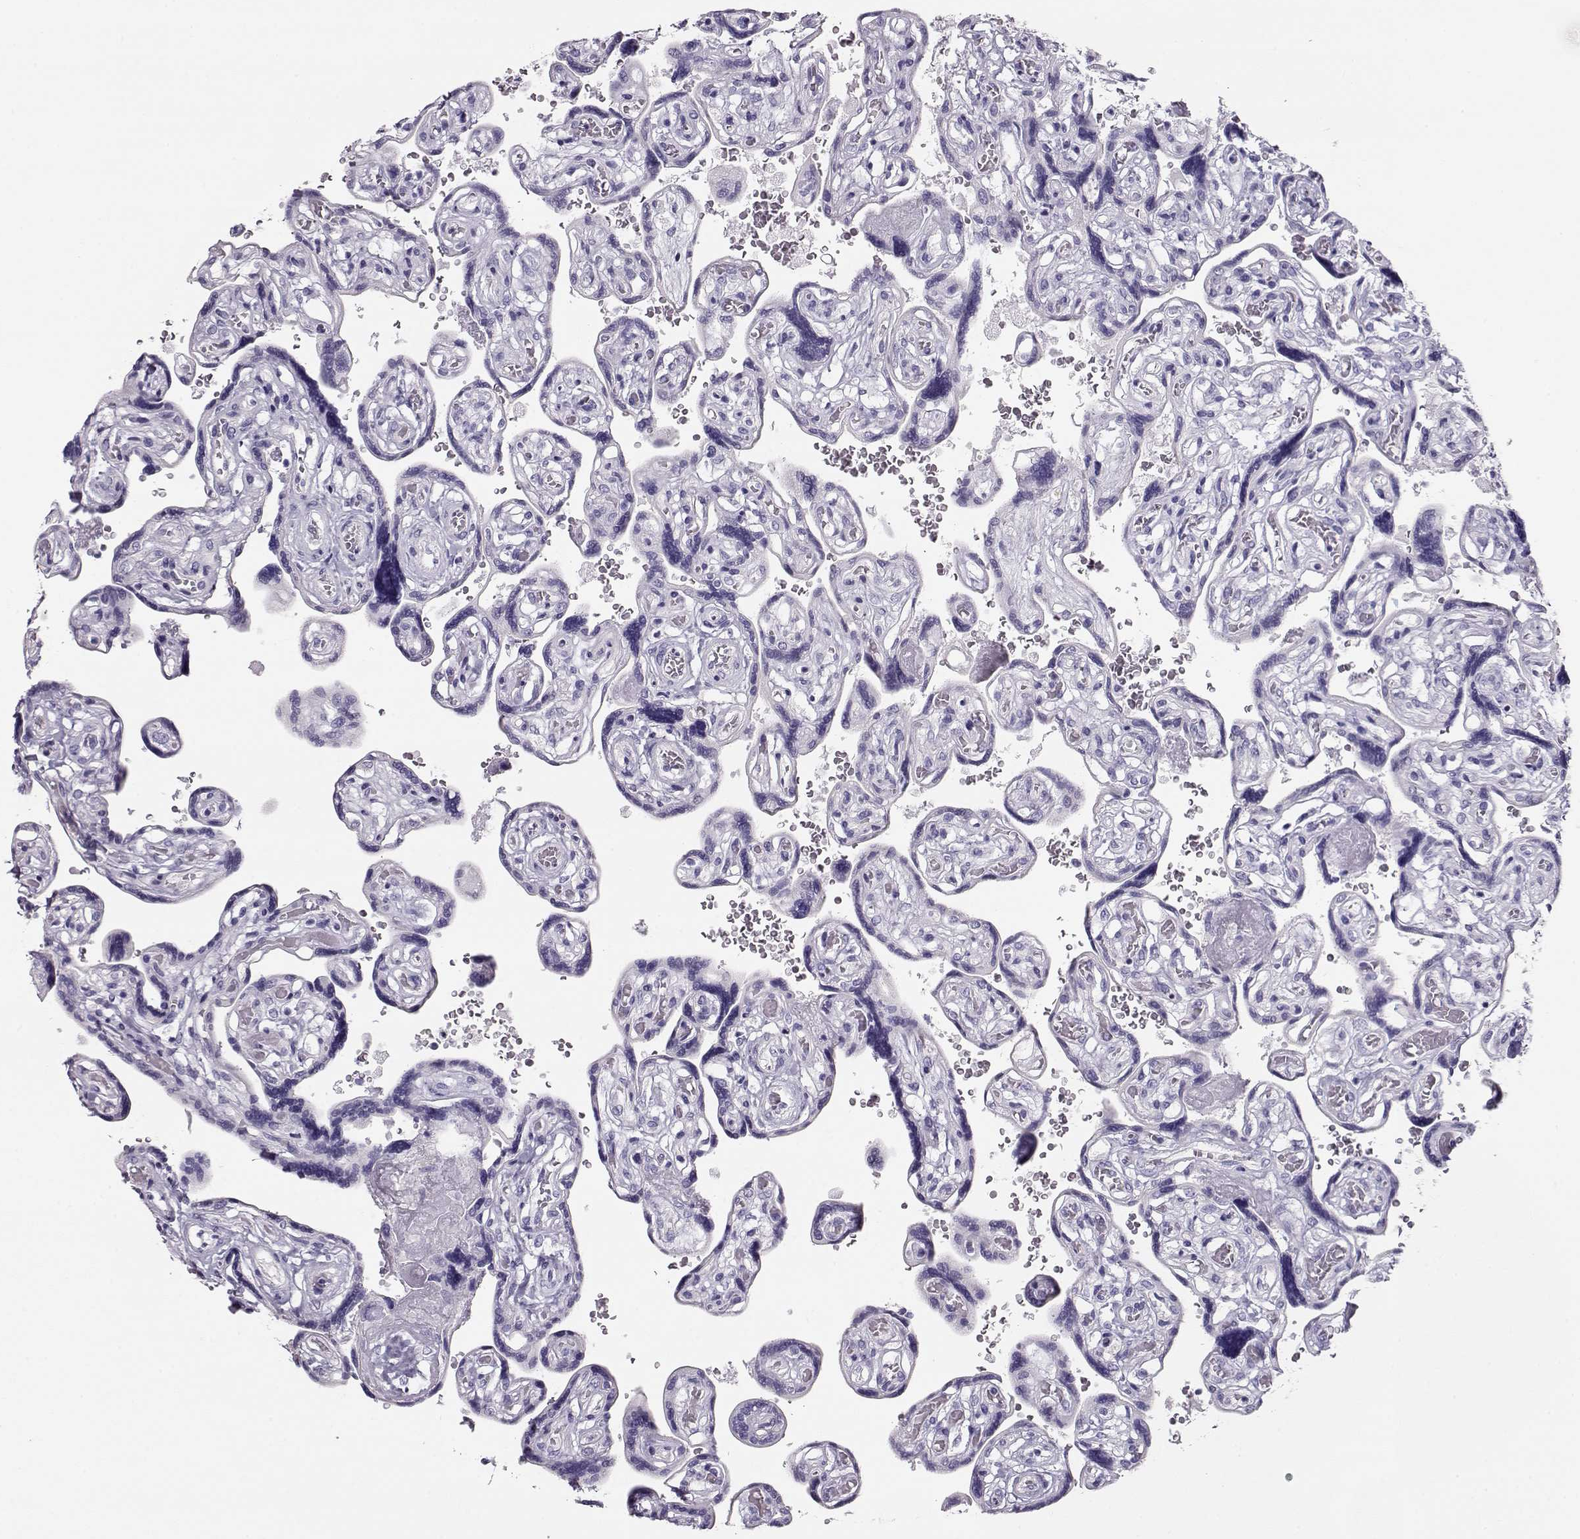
{"staining": {"intensity": "negative", "quantity": "none", "location": "none"}, "tissue": "placenta", "cell_type": "Decidual cells", "image_type": "normal", "snomed": [{"axis": "morphology", "description": "Normal tissue, NOS"}, {"axis": "topography", "description": "Placenta"}], "caption": "There is no significant positivity in decidual cells of placenta.", "gene": "ACTN2", "patient": {"sex": "female", "age": 32}}